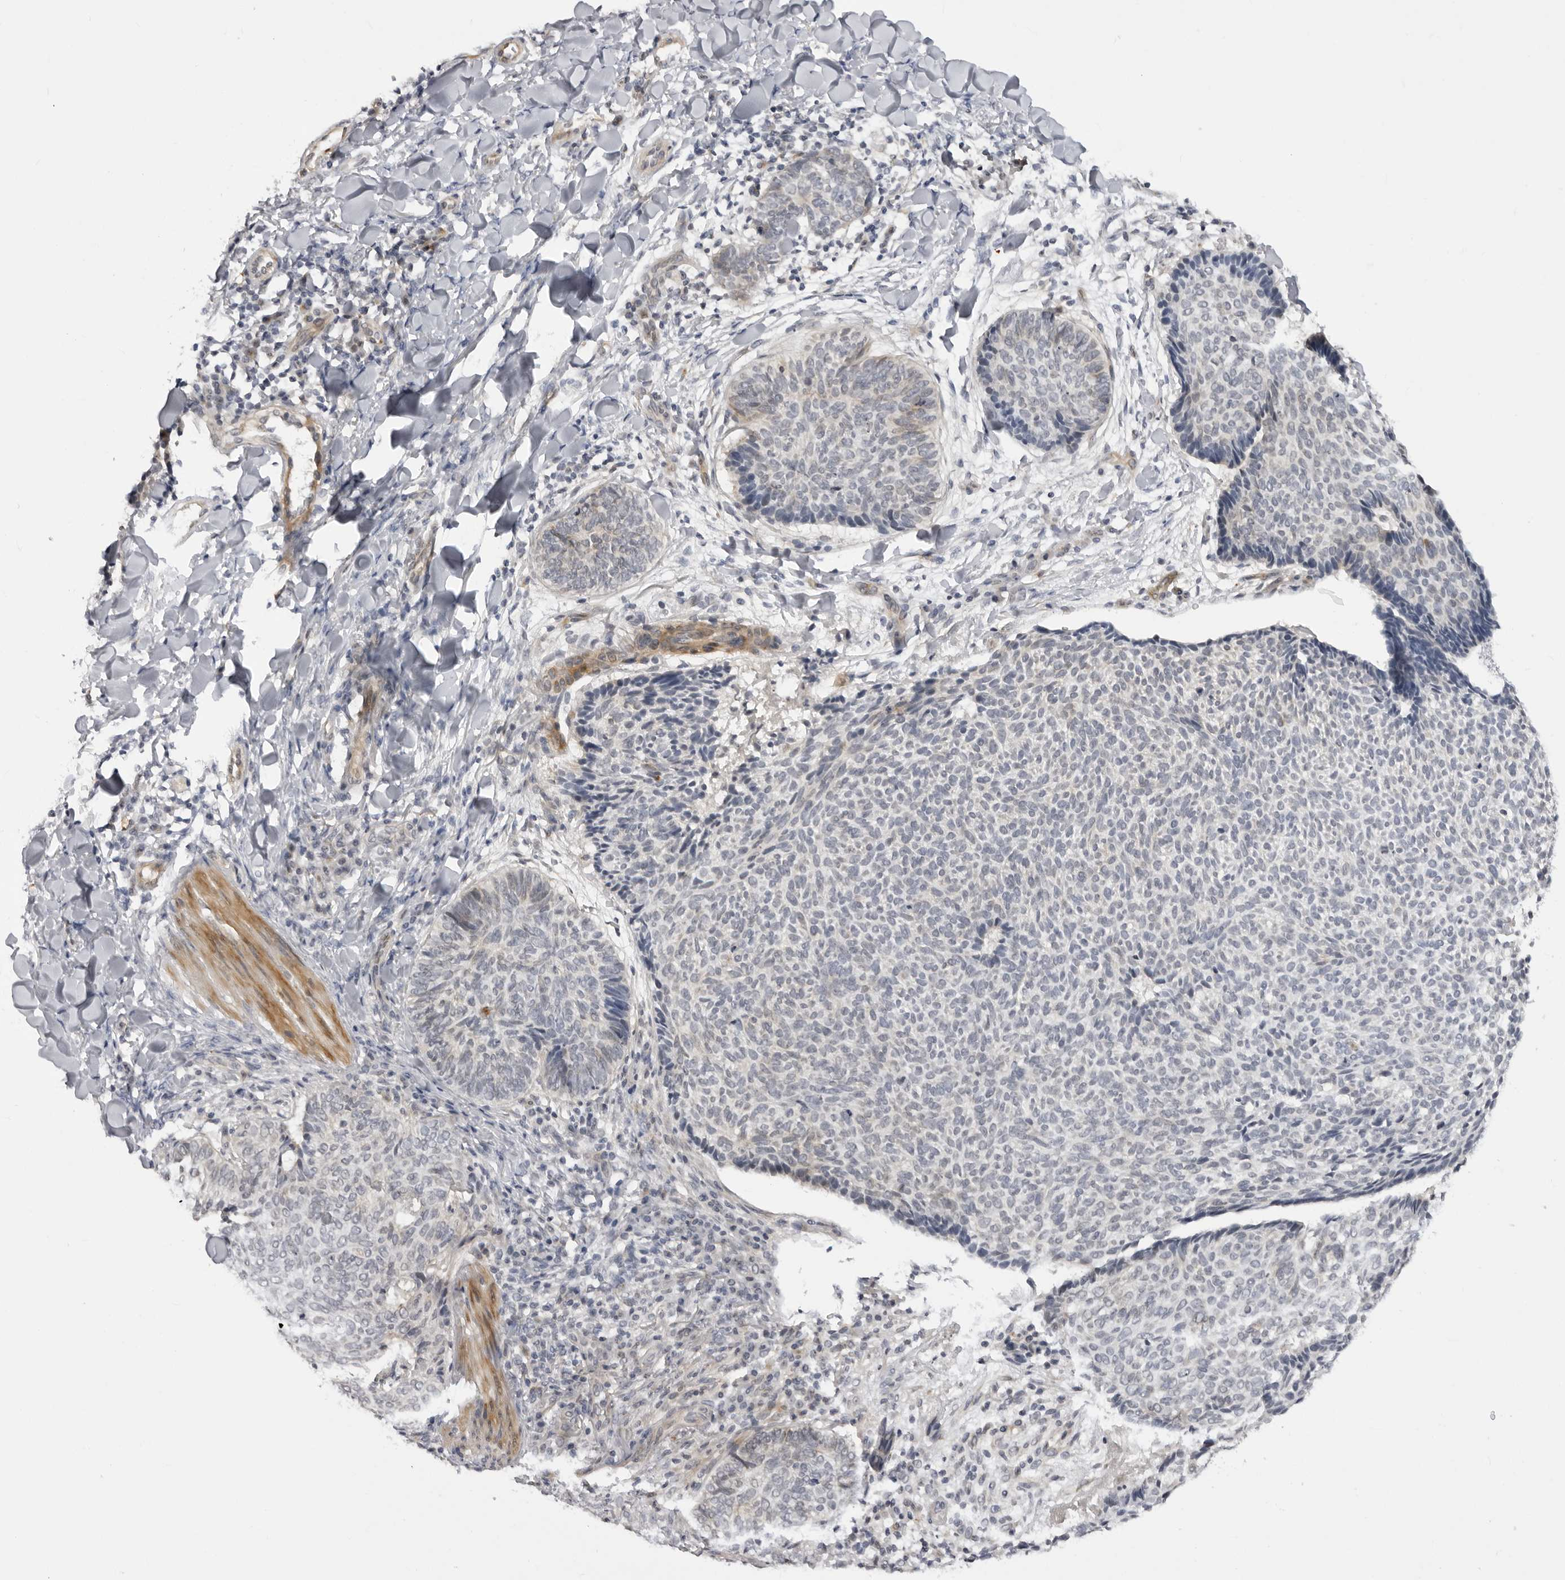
{"staining": {"intensity": "negative", "quantity": "none", "location": "none"}, "tissue": "skin cancer", "cell_type": "Tumor cells", "image_type": "cancer", "snomed": [{"axis": "morphology", "description": "Normal tissue, NOS"}, {"axis": "morphology", "description": "Basal cell carcinoma"}, {"axis": "topography", "description": "Skin"}], "caption": "Tumor cells are negative for protein expression in human skin basal cell carcinoma.", "gene": "SUGCT", "patient": {"sex": "male", "age": 50}}